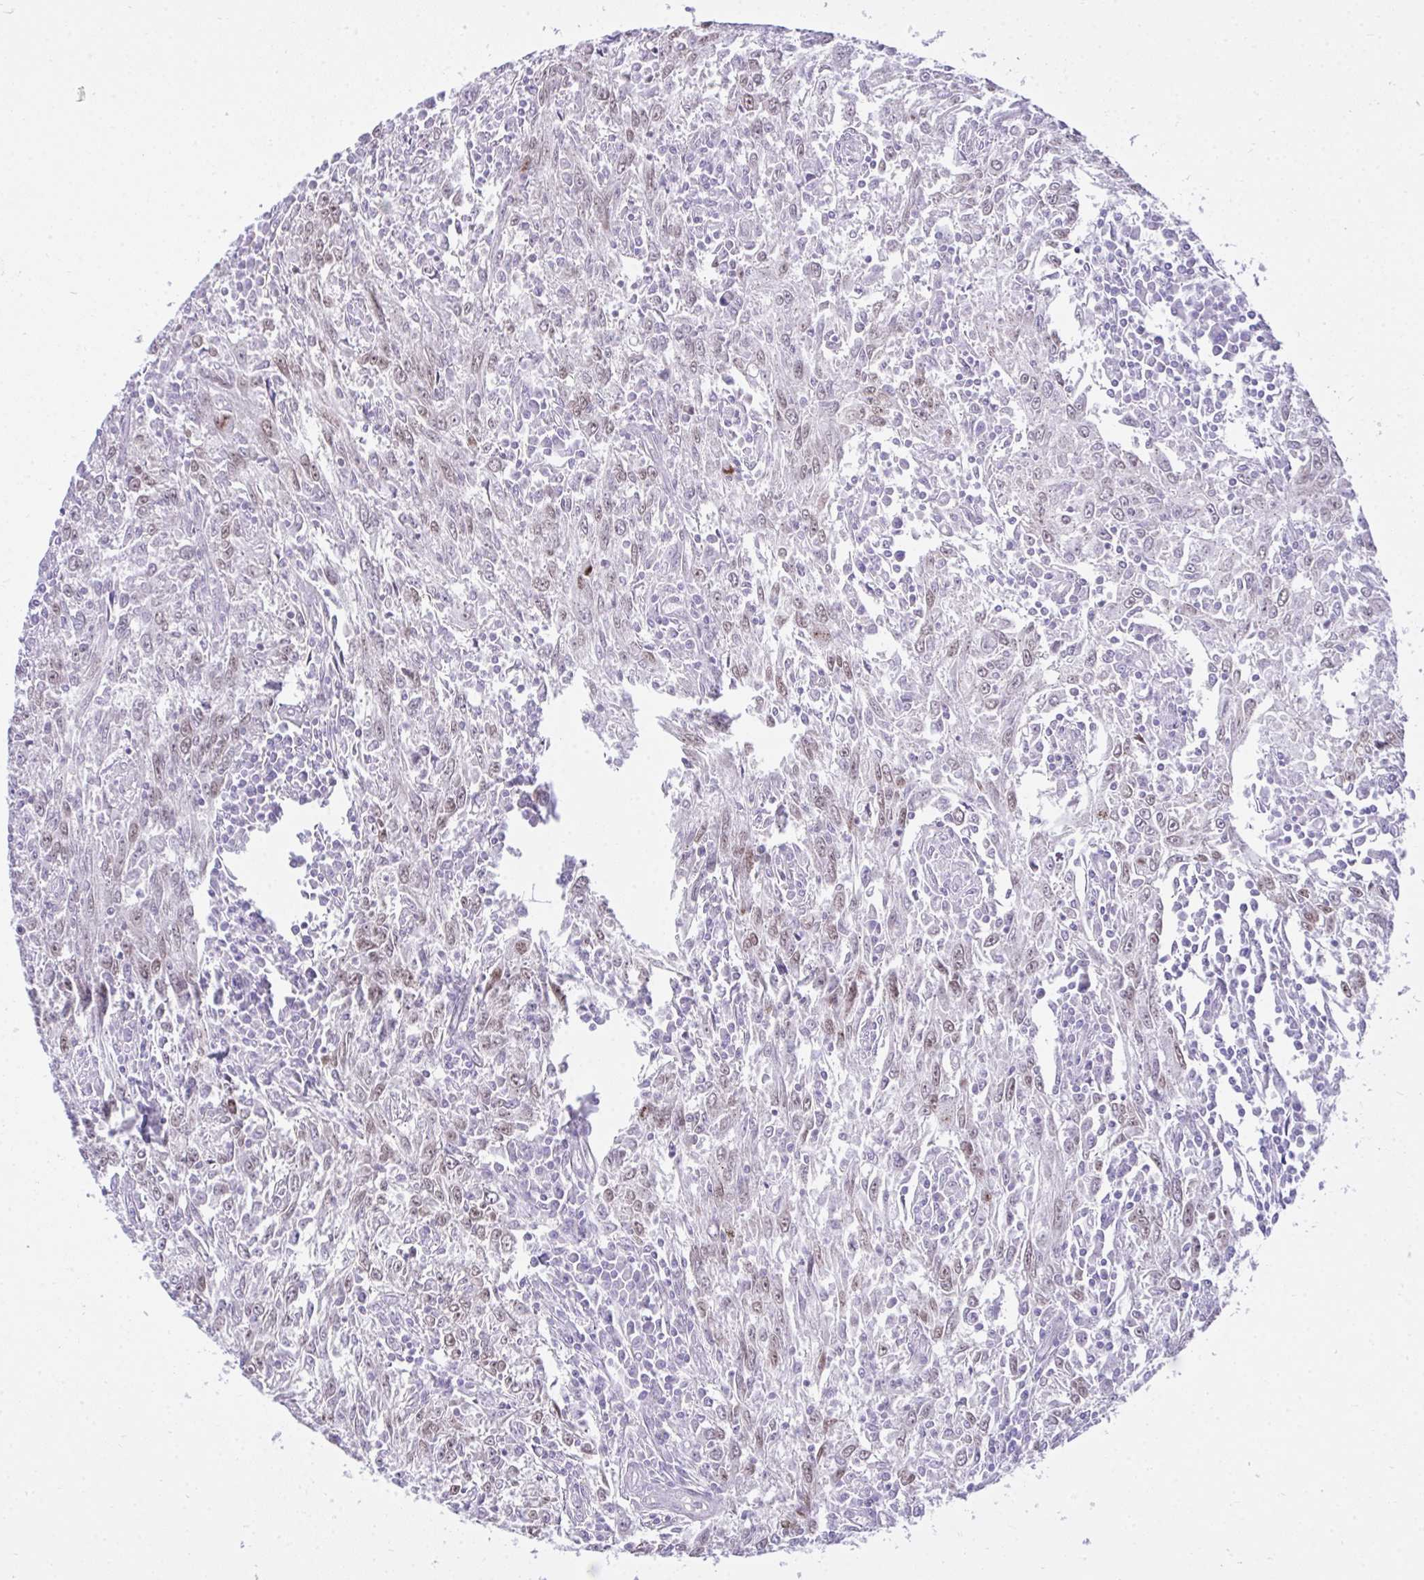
{"staining": {"intensity": "weak", "quantity": "<25%", "location": "nuclear"}, "tissue": "breast cancer", "cell_type": "Tumor cells", "image_type": "cancer", "snomed": [{"axis": "morphology", "description": "Duct carcinoma"}, {"axis": "topography", "description": "Breast"}], "caption": "Immunohistochemical staining of breast cancer shows no significant positivity in tumor cells. Brightfield microscopy of immunohistochemistry (IHC) stained with DAB (3,3'-diaminobenzidine) (brown) and hematoxylin (blue), captured at high magnification.", "gene": "TEAD4", "patient": {"sex": "female", "age": 50}}